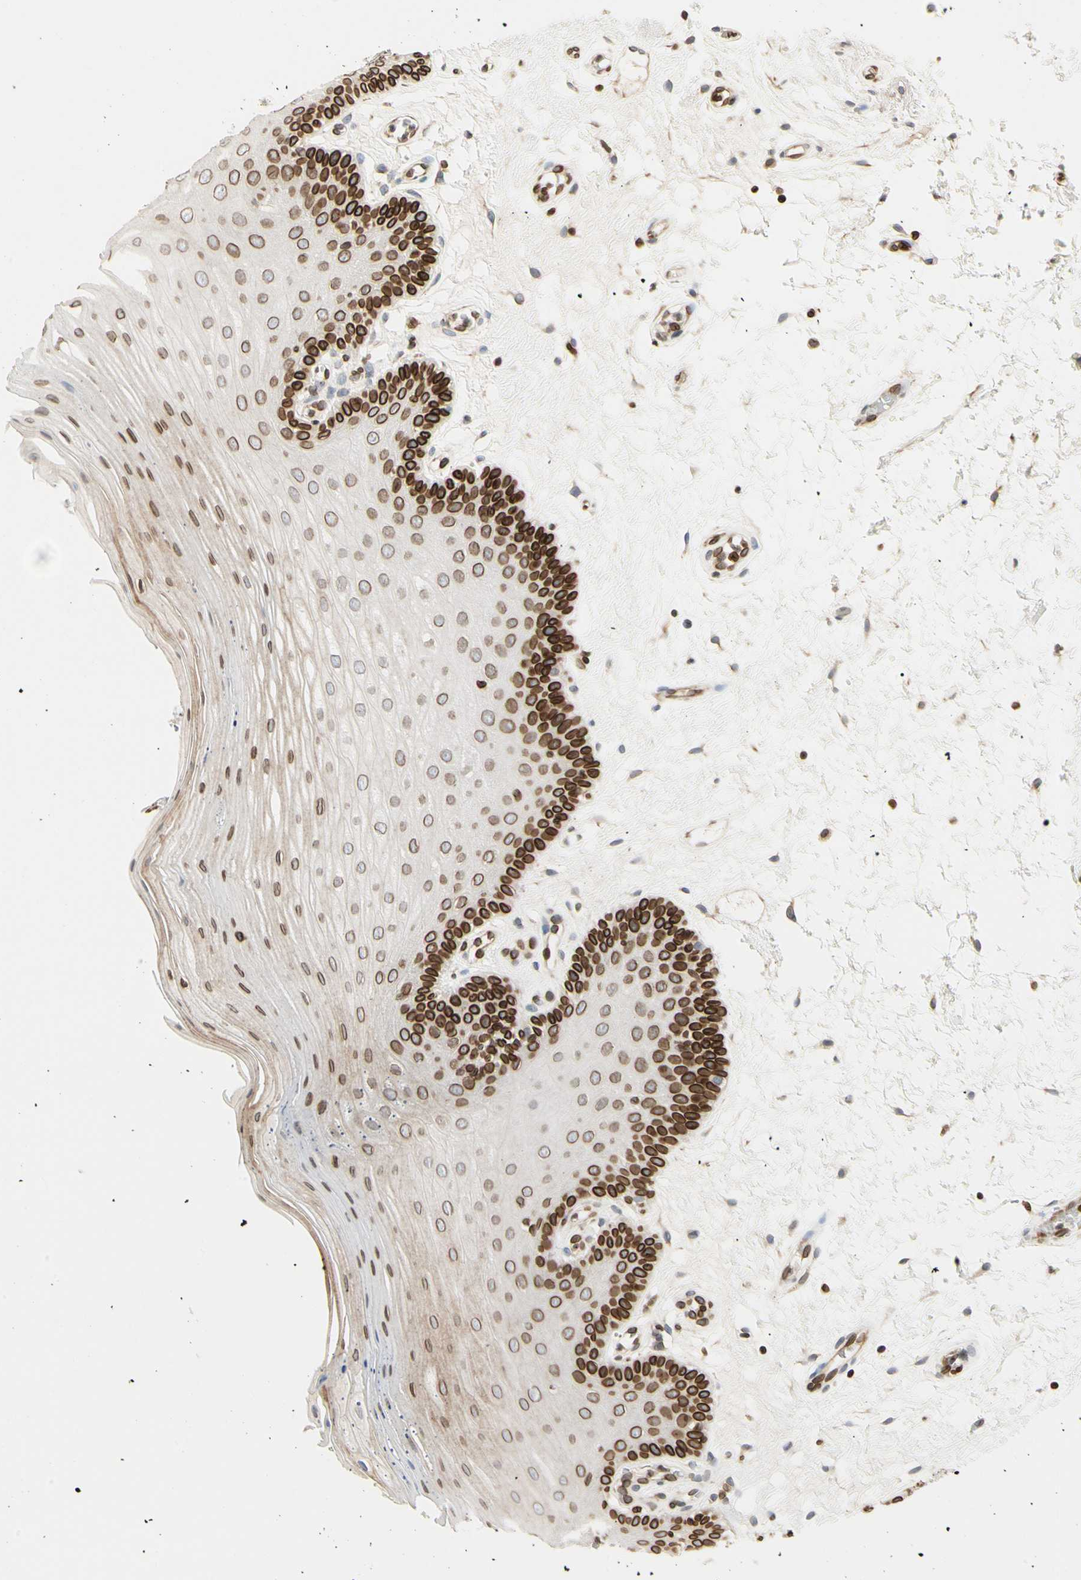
{"staining": {"intensity": "strong", "quantity": "25%-75%", "location": "cytoplasmic/membranous"}, "tissue": "oral mucosa", "cell_type": "Squamous epithelial cells", "image_type": "normal", "snomed": [{"axis": "morphology", "description": "Normal tissue, NOS"}, {"axis": "morphology", "description": "Squamous cell carcinoma, NOS"}, {"axis": "topography", "description": "Skeletal muscle"}, {"axis": "topography", "description": "Oral tissue"}, {"axis": "topography", "description": "Head-Neck"}], "caption": "The photomicrograph reveals immunohistochemical staining of unremarkable oral mucosa. There is strong cytoplasmic/membranous positivity is identified in about 25%-75% of squamous epithelial cells.", "gene": "TMPO", "patient": {"sex": "male", "age": 71}}